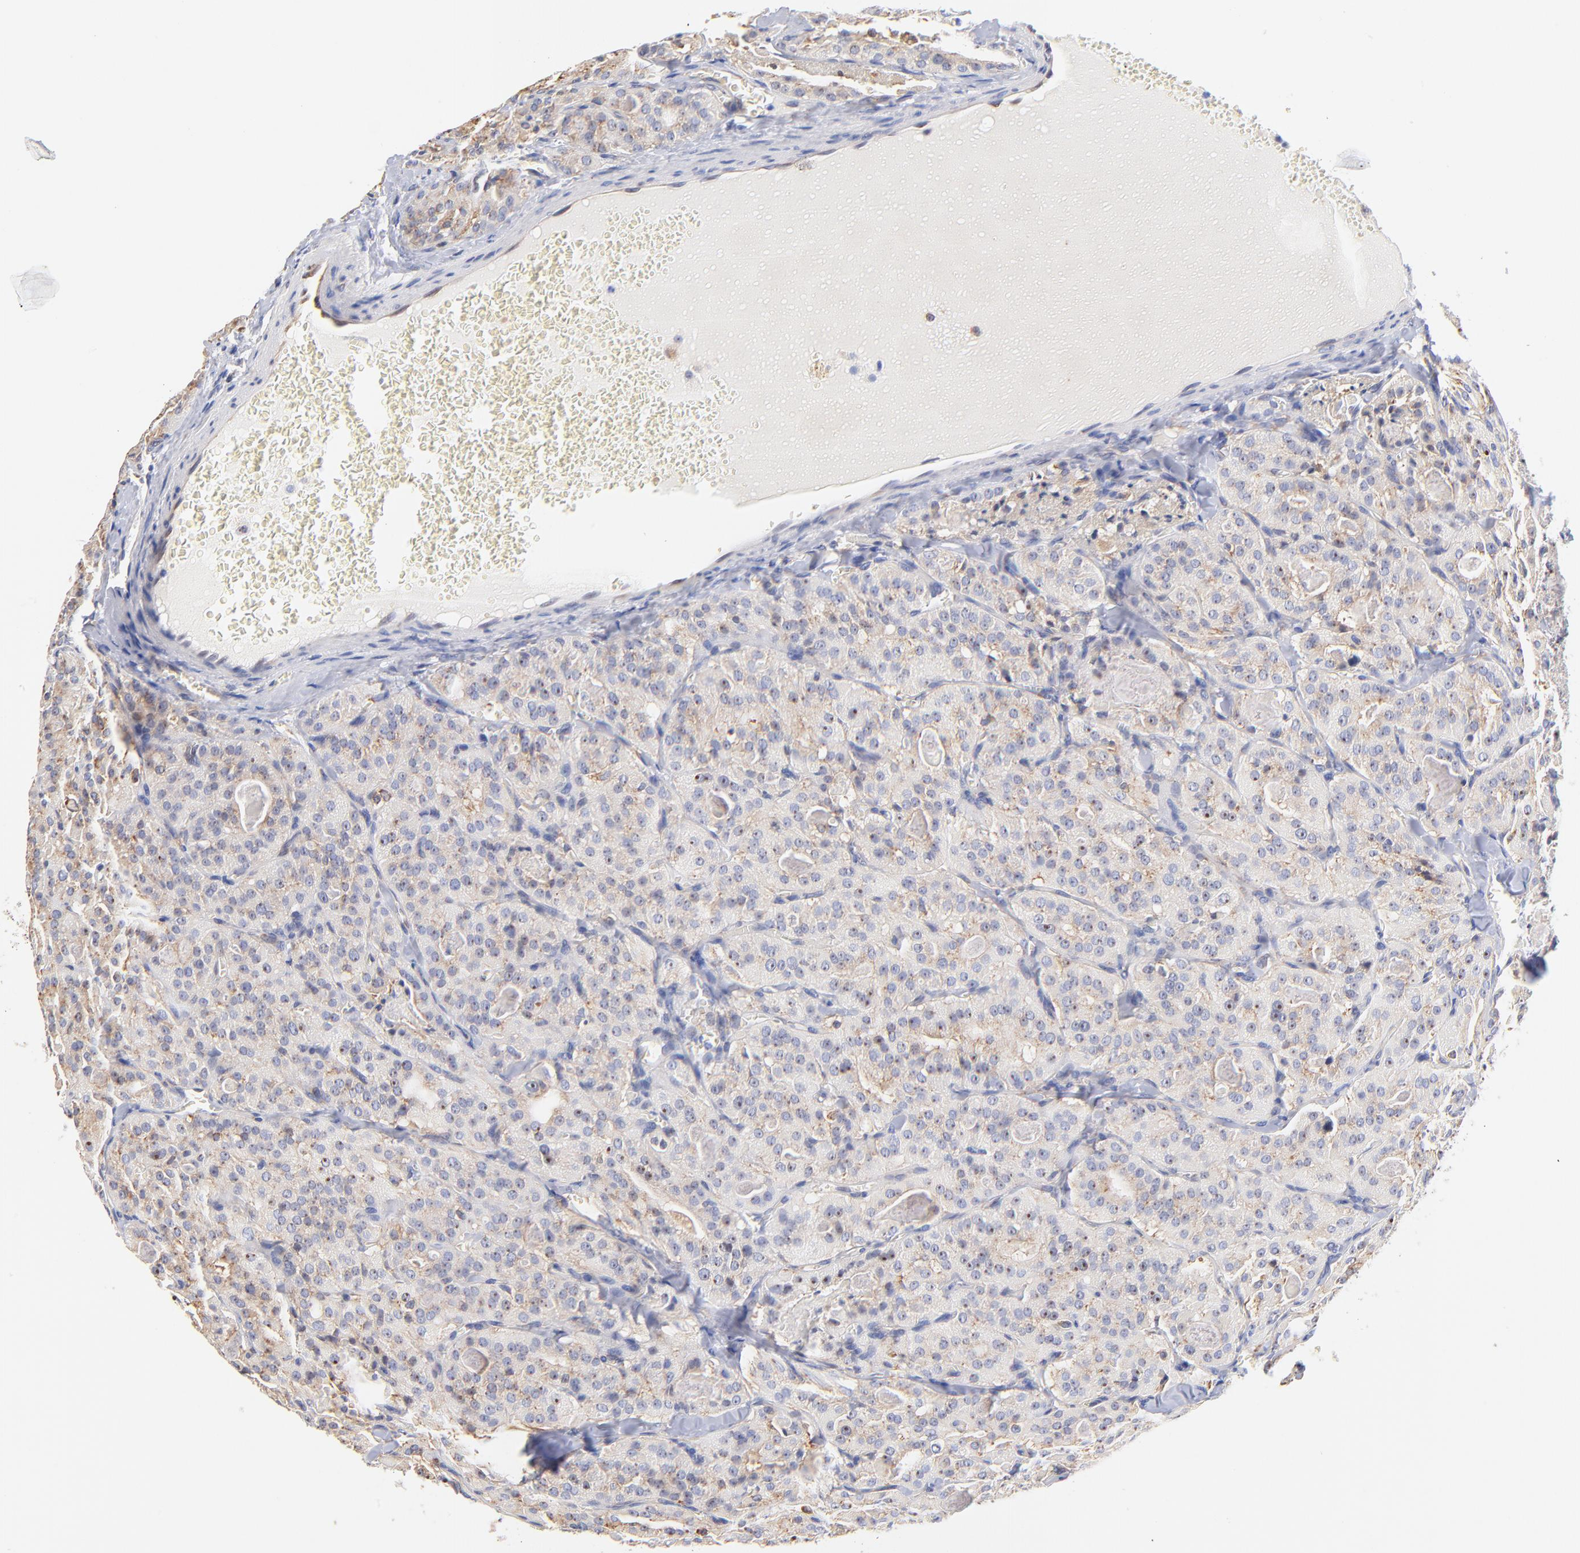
{"staining": {"intensity": "weak", "quantity": "25%-75%", "location": "cytoplasmic/membranous"}, "tissue": "thyroid cancer", "cell_type": "Tumor cells", "image_type": "cancer", "snomed": [{"axis": "morphology", "description": "Carcinoma, NOS"}, {"axis": "topography", "description": "Thyroid gland"}], "caption": "Tumor cells reveal low levels of weak cytoplasmic/membranous positivity in approximately 25%-75% of cells in thyroid cancer (carcinoma).", "gene": "RPL27", "patient": {"sex": "male", "age": 76}}